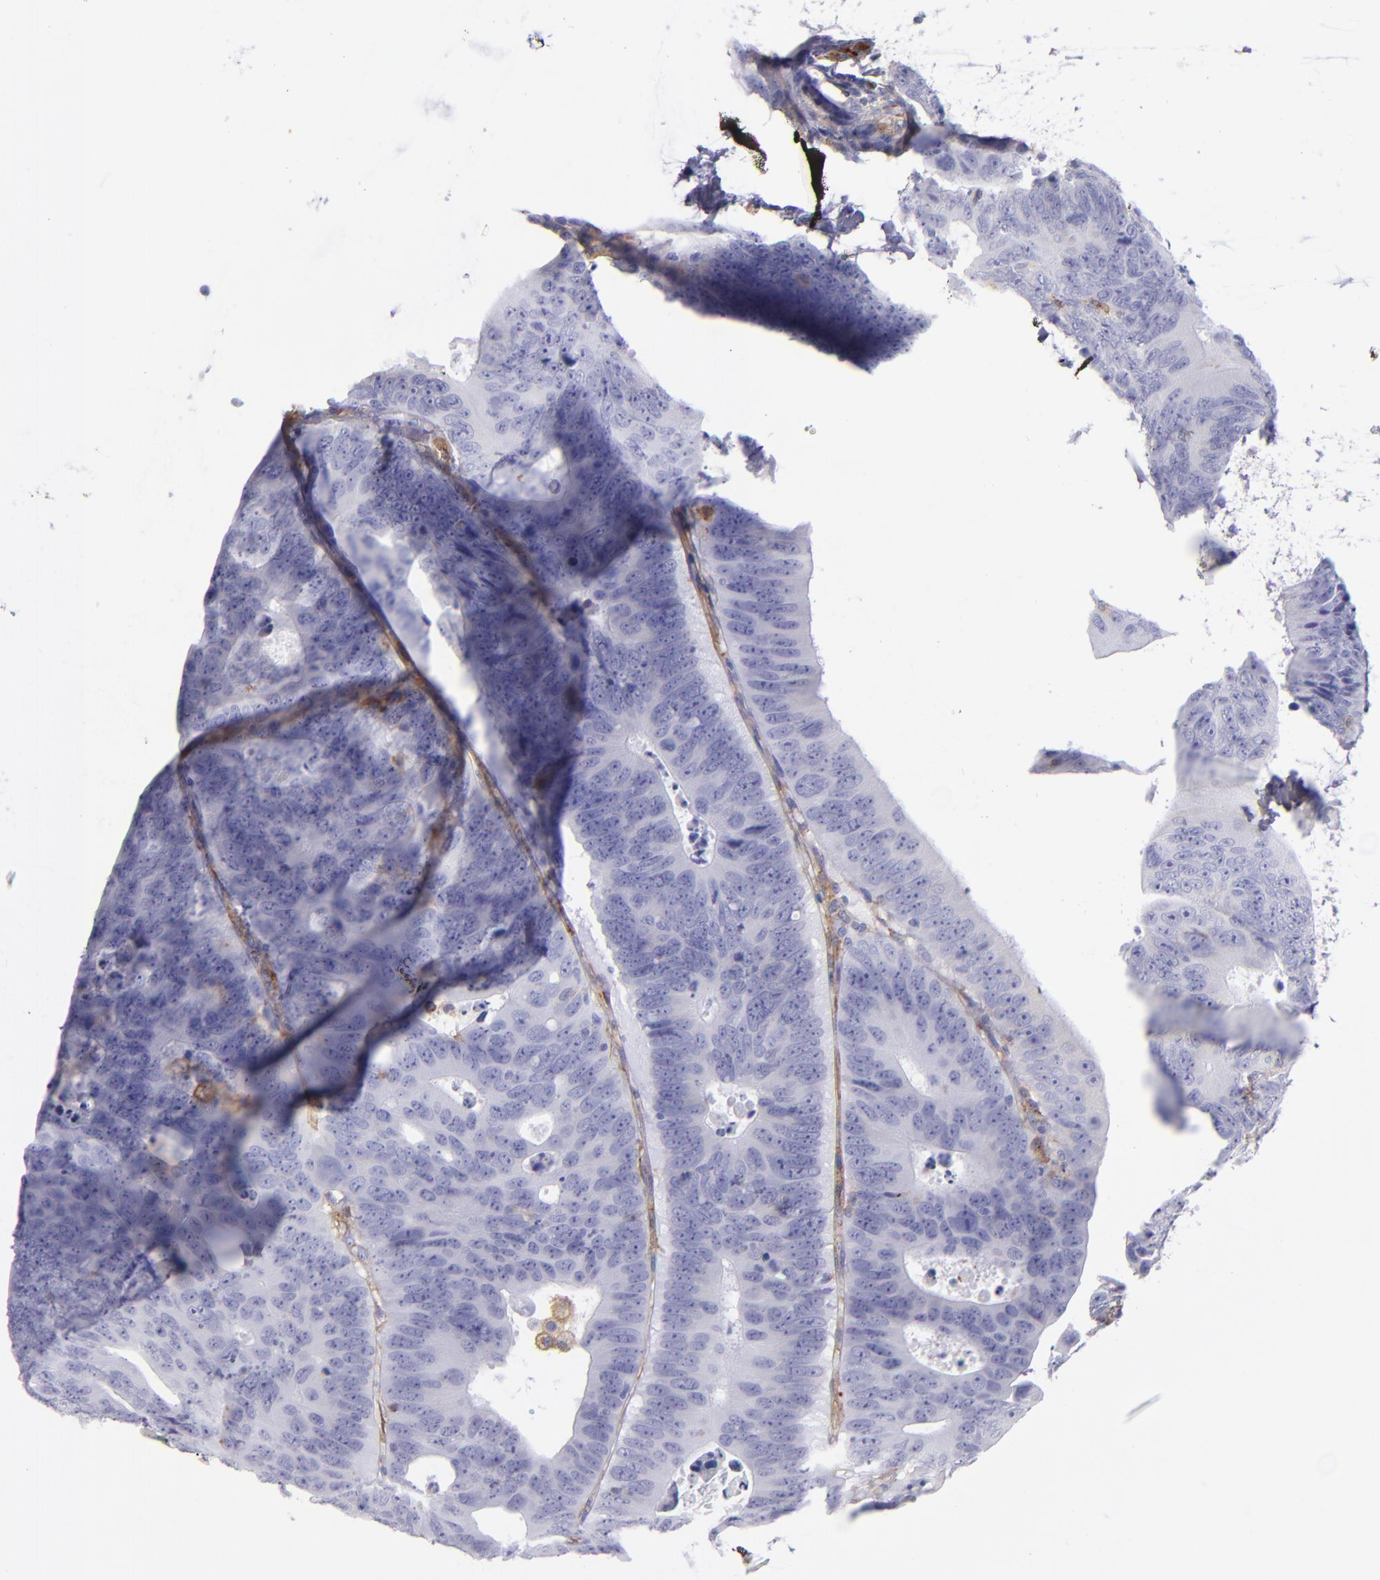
{"staining": {"intensity": "negative", "quantity": "none", "location": "none"}, "tissue": "colorectal cancer", "cell_type": "Tumor cells", "image_type": "cancer", "snomed": [{"axis": "morphology", "description": "Adenocarcinoma, NOS"}, {"axis": "topography", "description": "Colon"}], "caption": "The histopathology image shows no significant positivity in tumor cells of colorectal cancer.", "gene": "ENTPD1", "patient": {"sex": "female", "age": 55}}